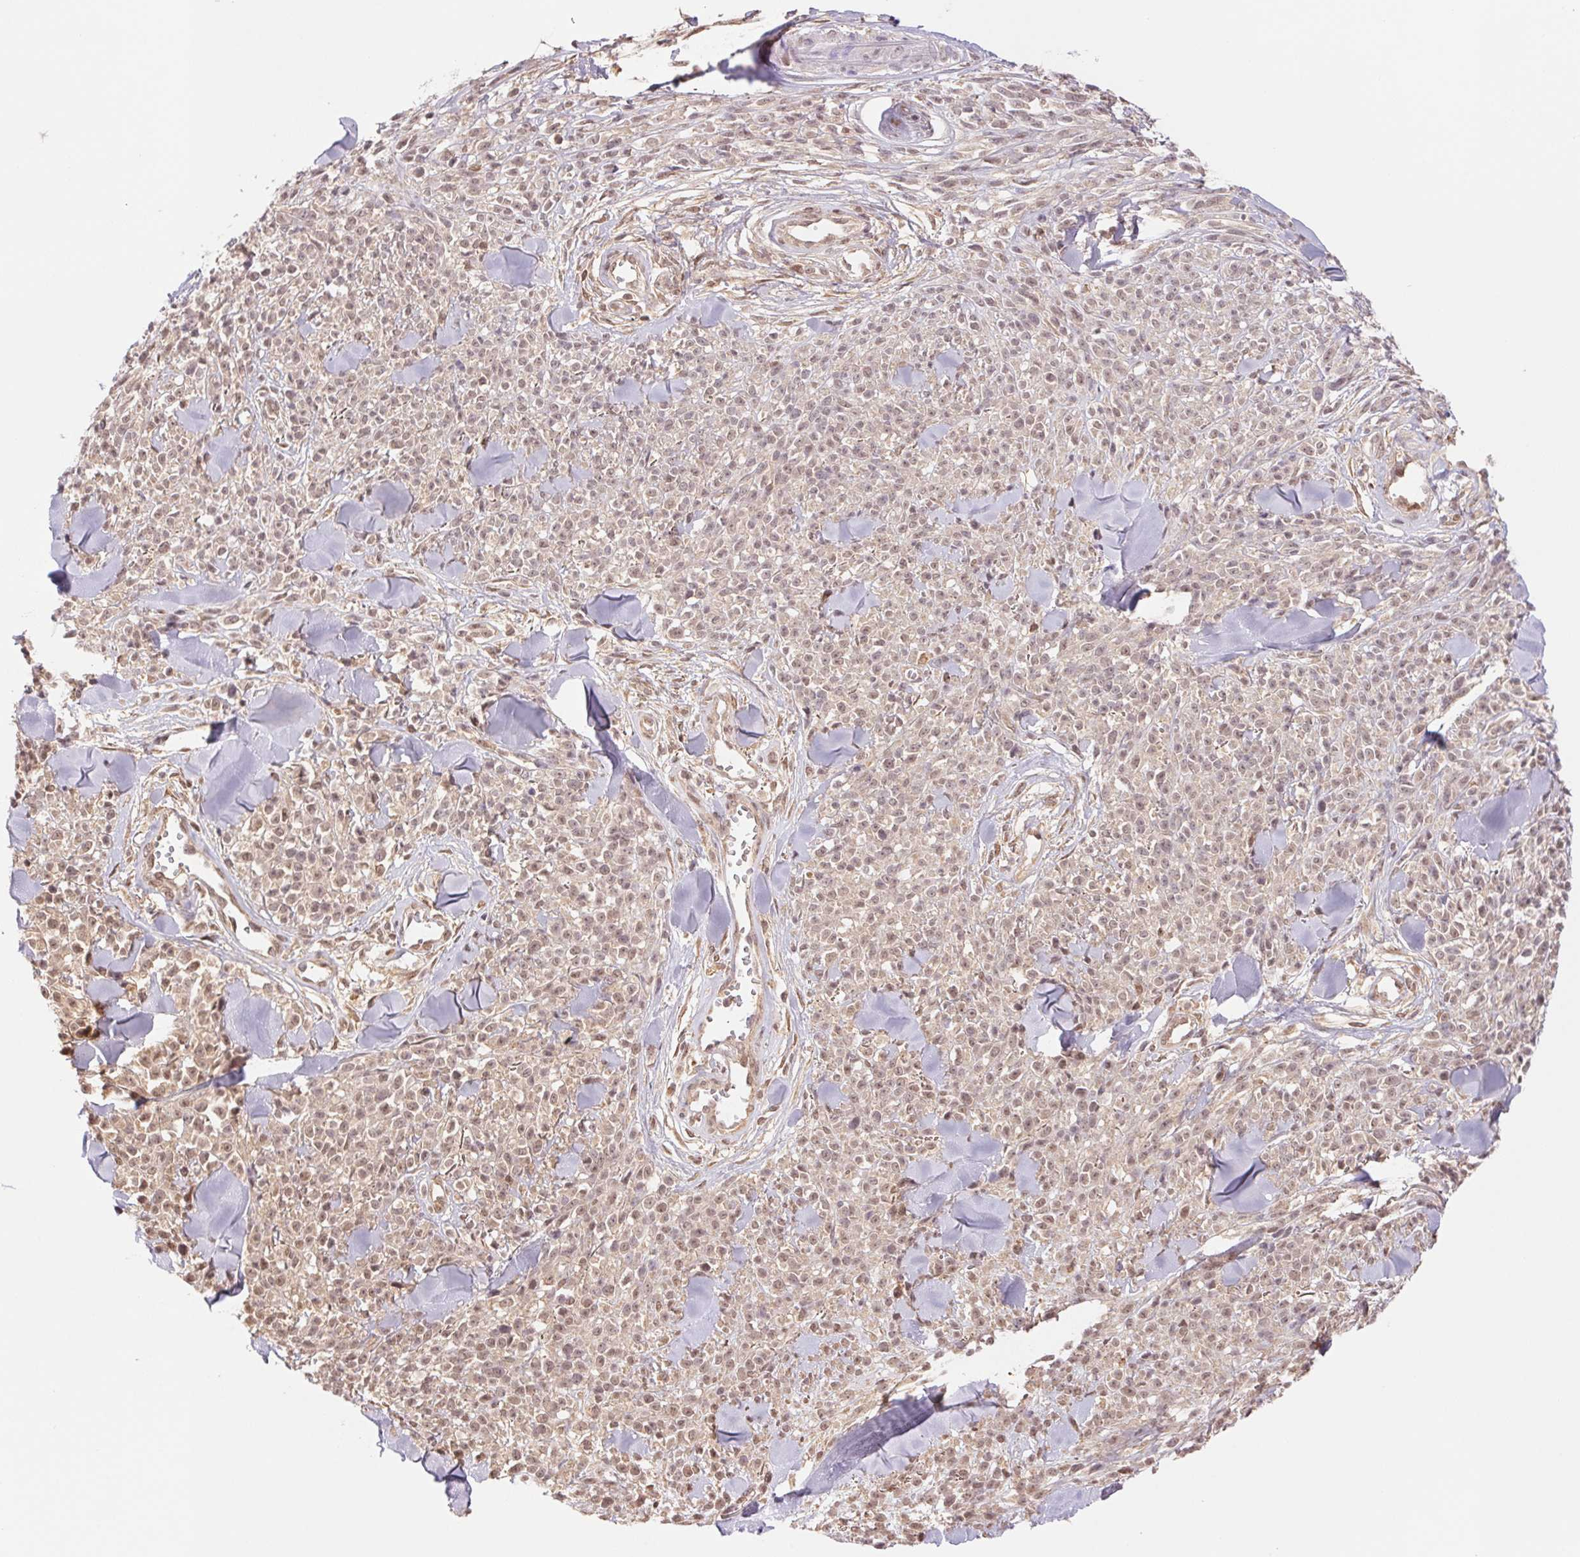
{"staining": {"intensity": "weak", "quantity": ">75%", "location": "nuclear"}, "tissue": "melanoma", "cell_type": "Tumor cells", "image_type": "cancer", "snomed": [{"axis": "morphology", "description": "Malignant melanoma, NOS"}, {"axis": "topography", "description": "Skin"}, {"axis": "topography", "description": "Skin of trunk"}], "caption": "Protein expression analysis of human melanoma reveals weak nuclear staining in about >75% of tumor cells.", "gene": "CDC123", "patient": {"sex": "male", "age": 74}}